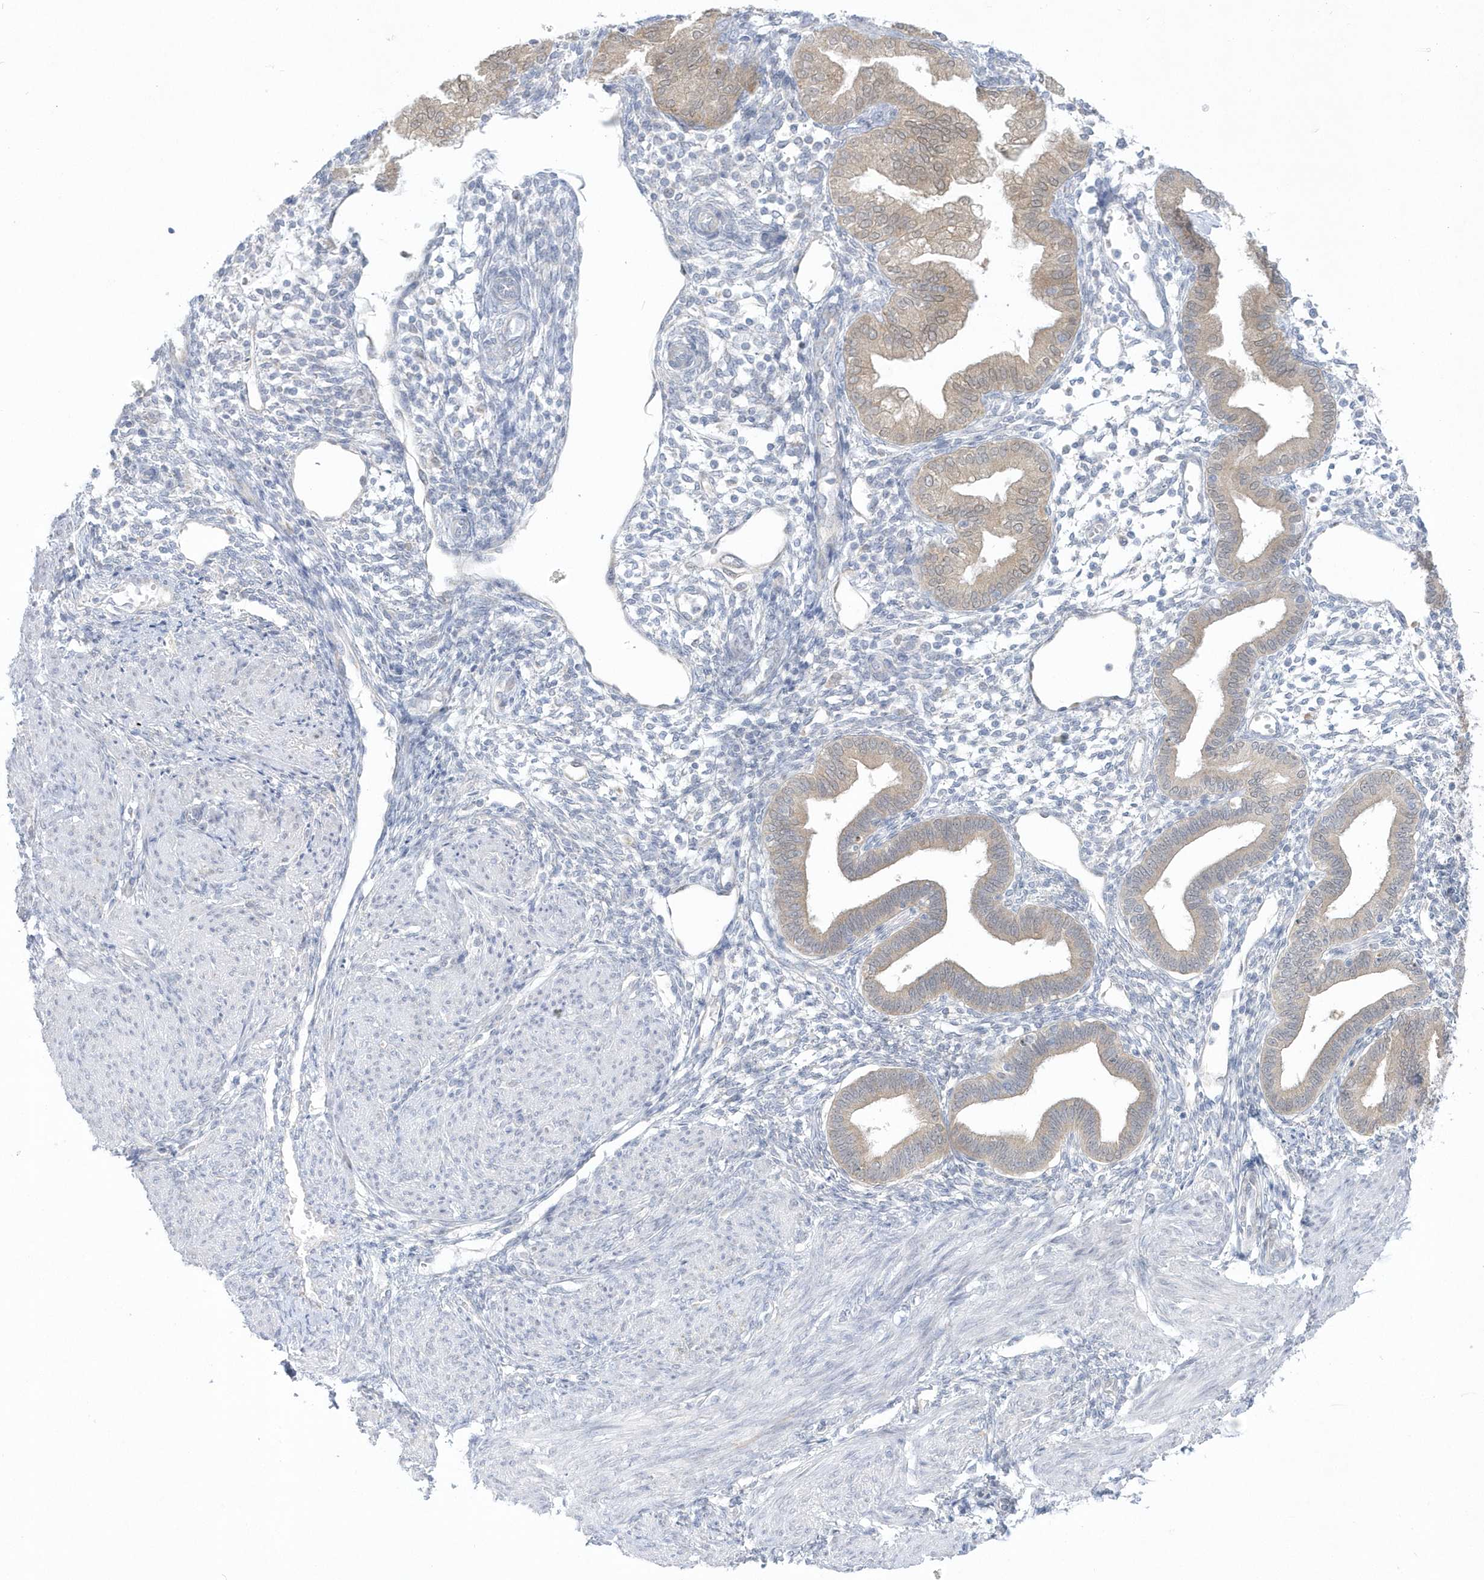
{"staining": {"intensity": "negative", "quantity": "none", "location": "none"}, "tissue": "endometrium", "cell_type": "Cells in endometrial stroma", "image_type": "normal", "snomed": [{"axis": "morphology", "description": "Normal tissue, NOS"}, {"axis": "topography", "description": "Endometrium"}], "caption": "Protein analysis of benign endometrium demonstrates no significant expression in cells in endometrial stroma. (DAB (3,3'-diaminobenzidine) IHC with hematoxylin counter stain).", "gene": "PCBD1", "patient": {"sex": "female", "age": 53}}